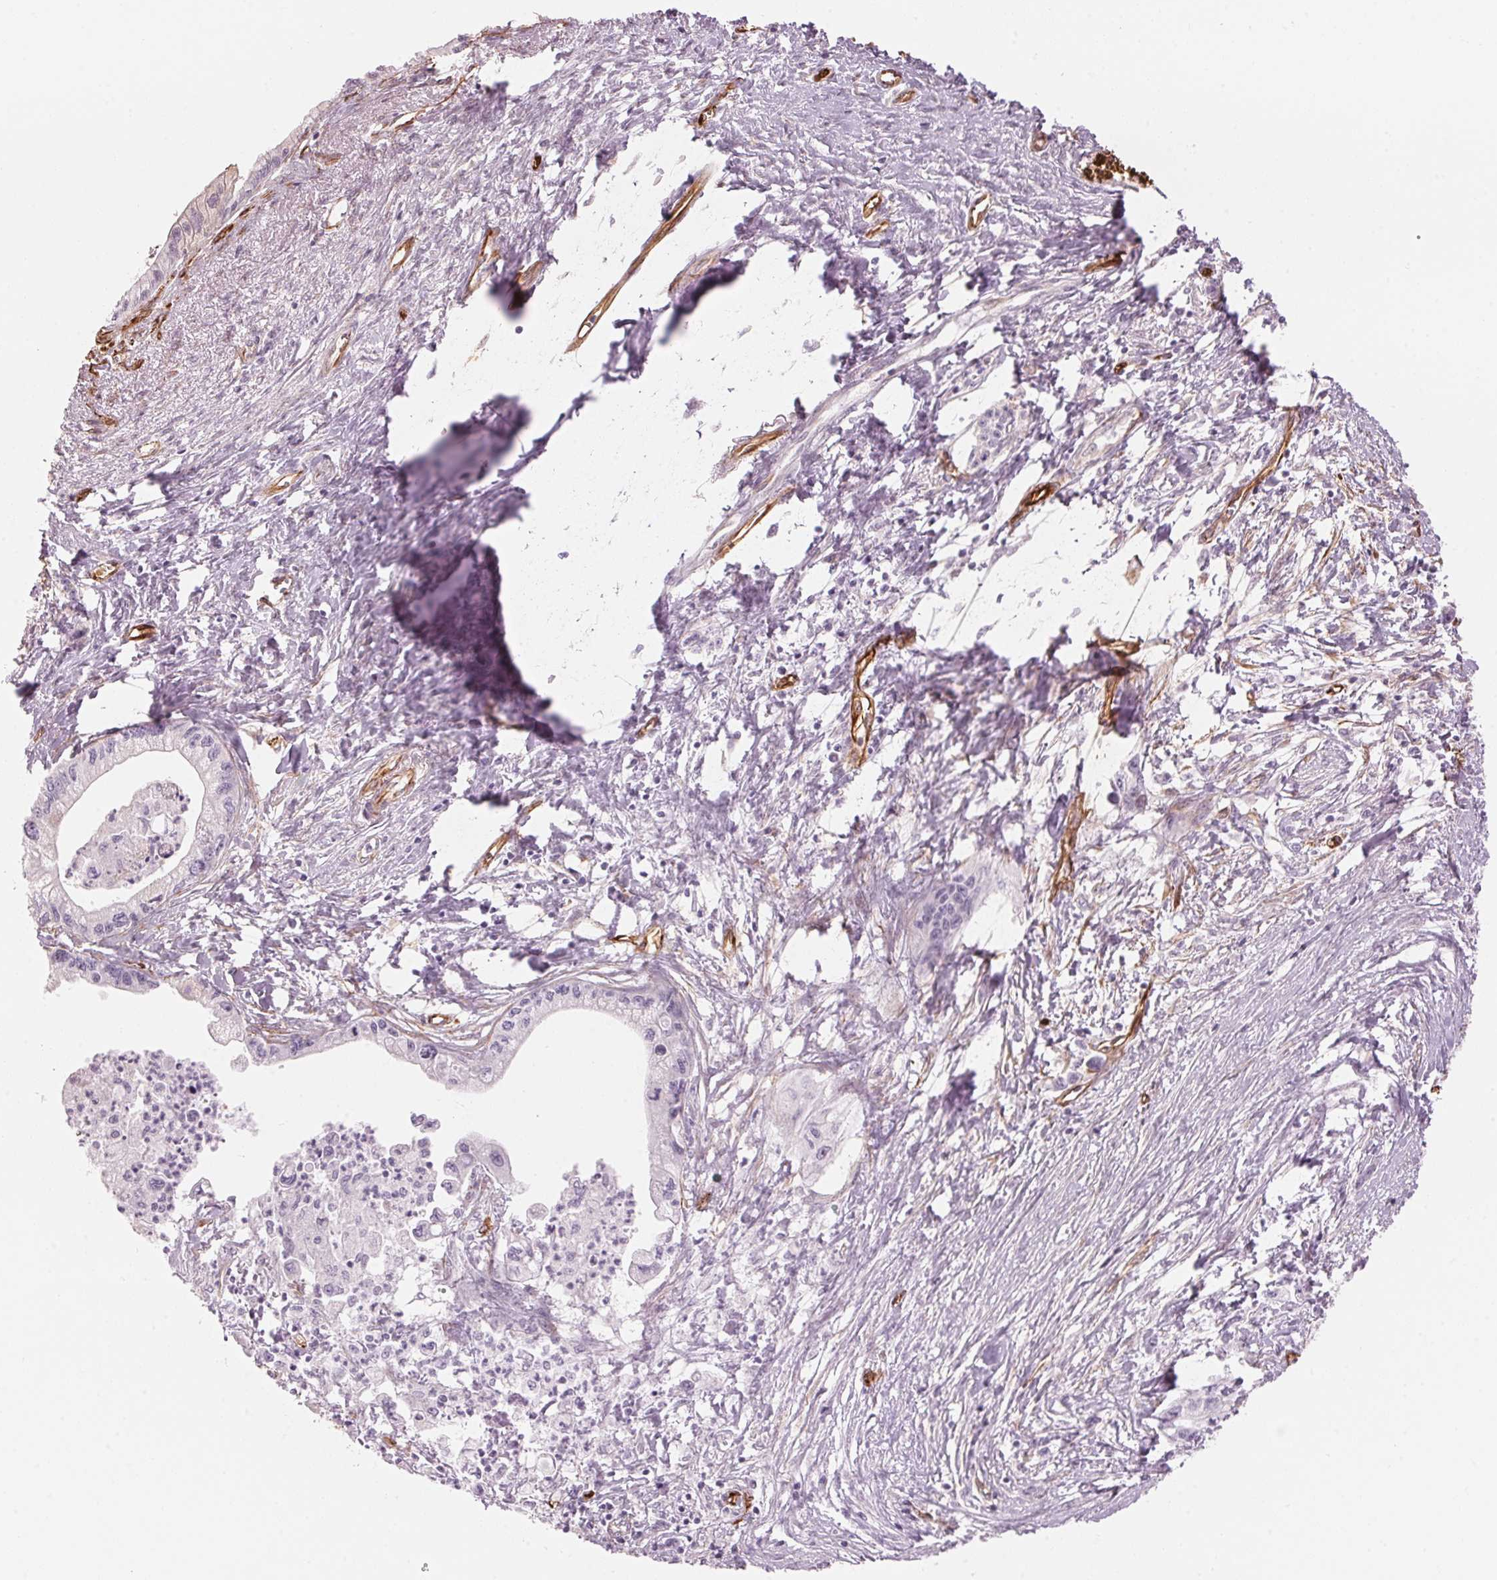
{"staining": {"intensity": "negative", "quantity": "none", "location": "none"}, "tissue": "pancreatic cancer", "cell_type": "Tumor cells", "image_type": "cancer", "snomed": [{"axis": "morphology", "description": "Adenocarcinoma, NOS"}, {"axis": "topography", "description": "Pancreas"}], "caption": "Tumor cells show no significant protein staining in adenocarcinoma (pancreatic).", "gene": "CLPS", "patient": {"sex": "male", "age": 61}}